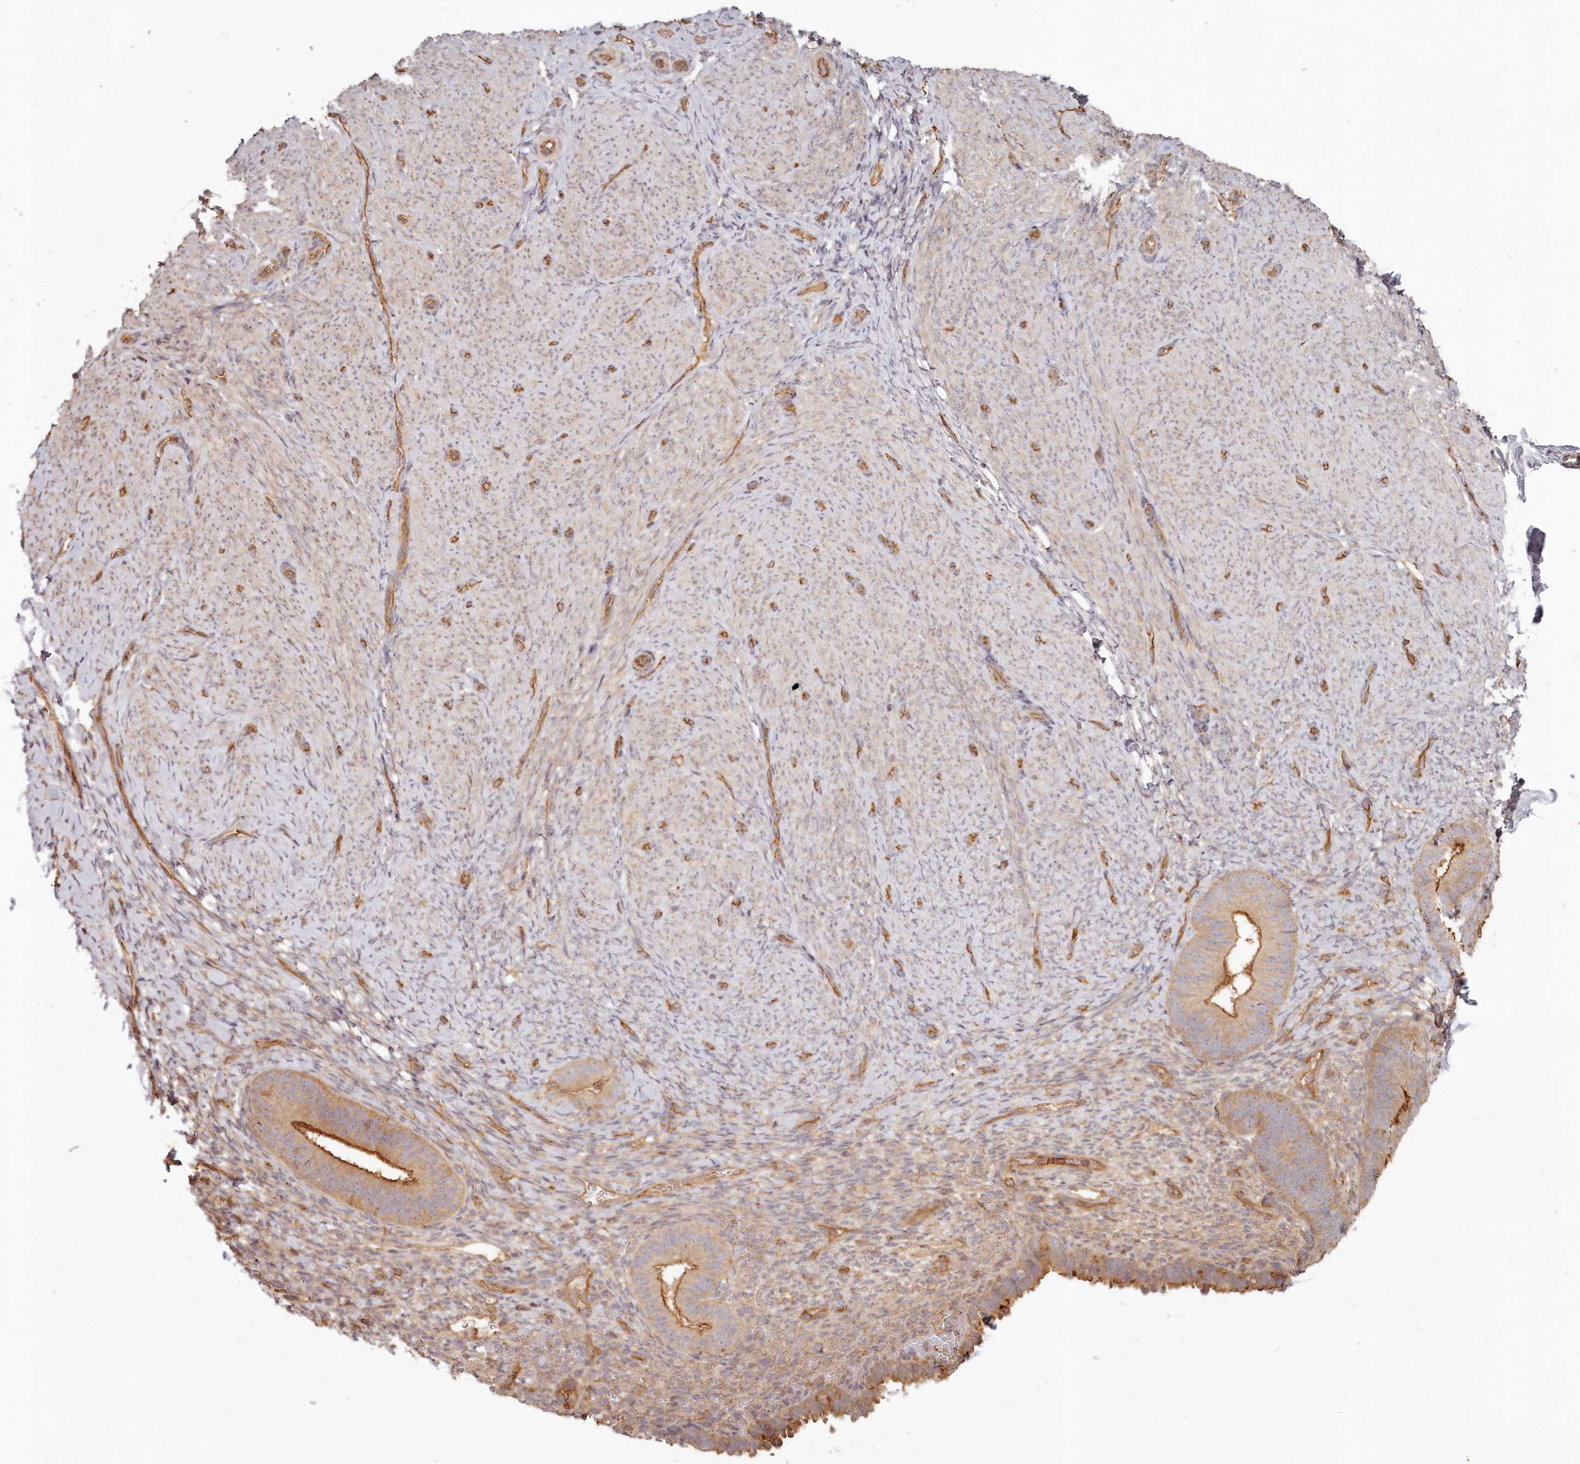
{"staining": {"intensity": "negative", "quantity": "none", "location": "none"}, "tissue": "endometrium", "cell_type": "Cells in endometrial stroma", "image_type": "normal", "snomed": [{"axis": "morphology", "description": "Normal tissue, NOS"}, {"axis": "topography", "description": "Endometrium"}], "caption": "Immunohistochemistry (IHC) of normal endometrium reveals no expression in cells in endometrial stroma. Brightfield microscopy of IHC stained with DAB (brown) and hematoxylin (blue), captured at high magnification.", "gene": "TMIE", "patient": {"sex": "female", "age": 65}}